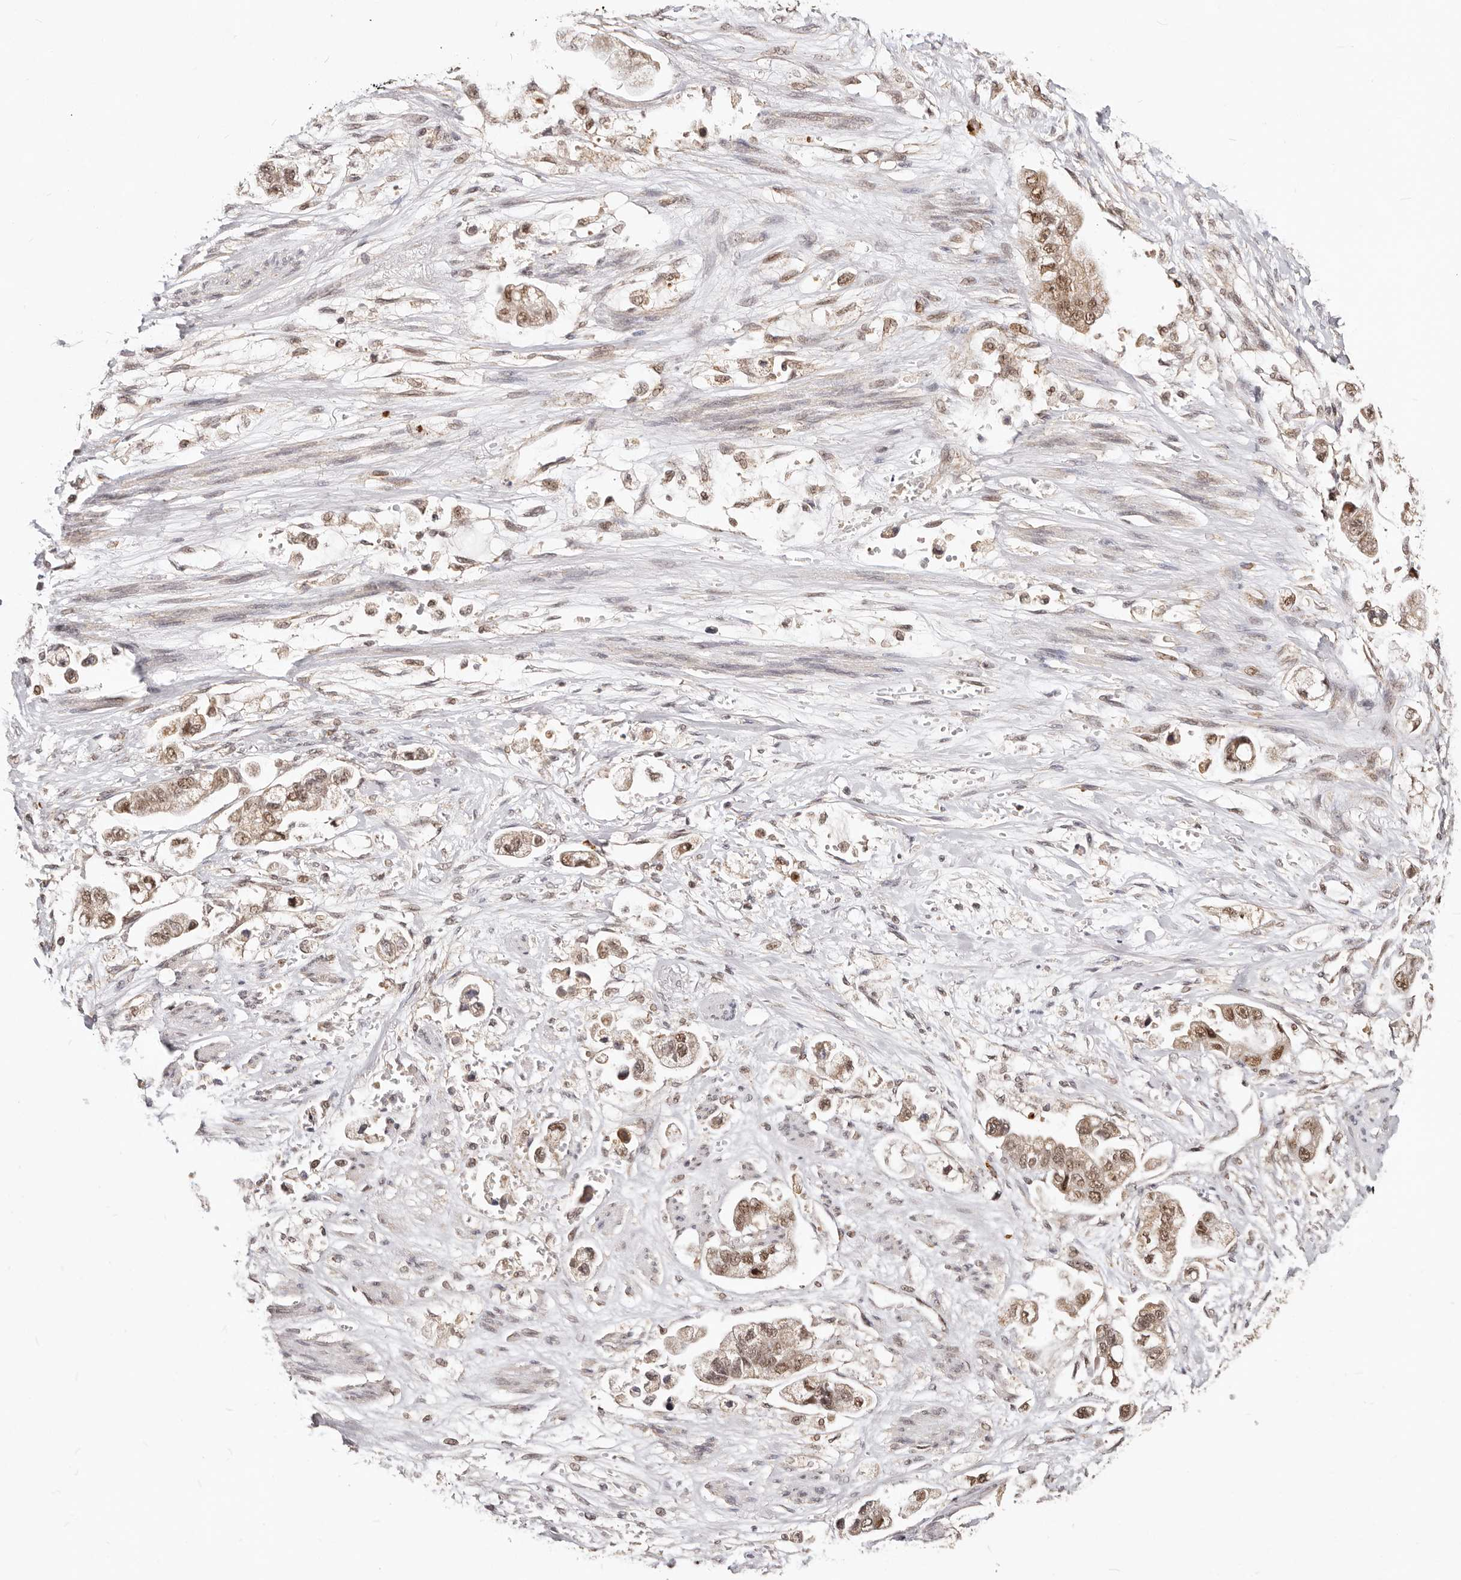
{"staining": {"intensity": "moderate", "quantity": ">75%", "location": "cytoplasmic/membranous,nuclear"}, "tissue": "stomach cancer", "cell_type": "Tumor cells", "image_type": "cancer", "snomed": [{"axis": "morphology", "description": "Adenocarcinoma, NOS"}, {"axis": "topography", "description": "Stomach"}], "caption": "A photomicrograph of human adenocarcinoma (stomach) stained for a protein demonstrates moderate cytoplasmic/membranous and nuclear brown staining in tumor cells.", "gene": "SEC14L1", "patient": {"sex": "male", "age": 62}}